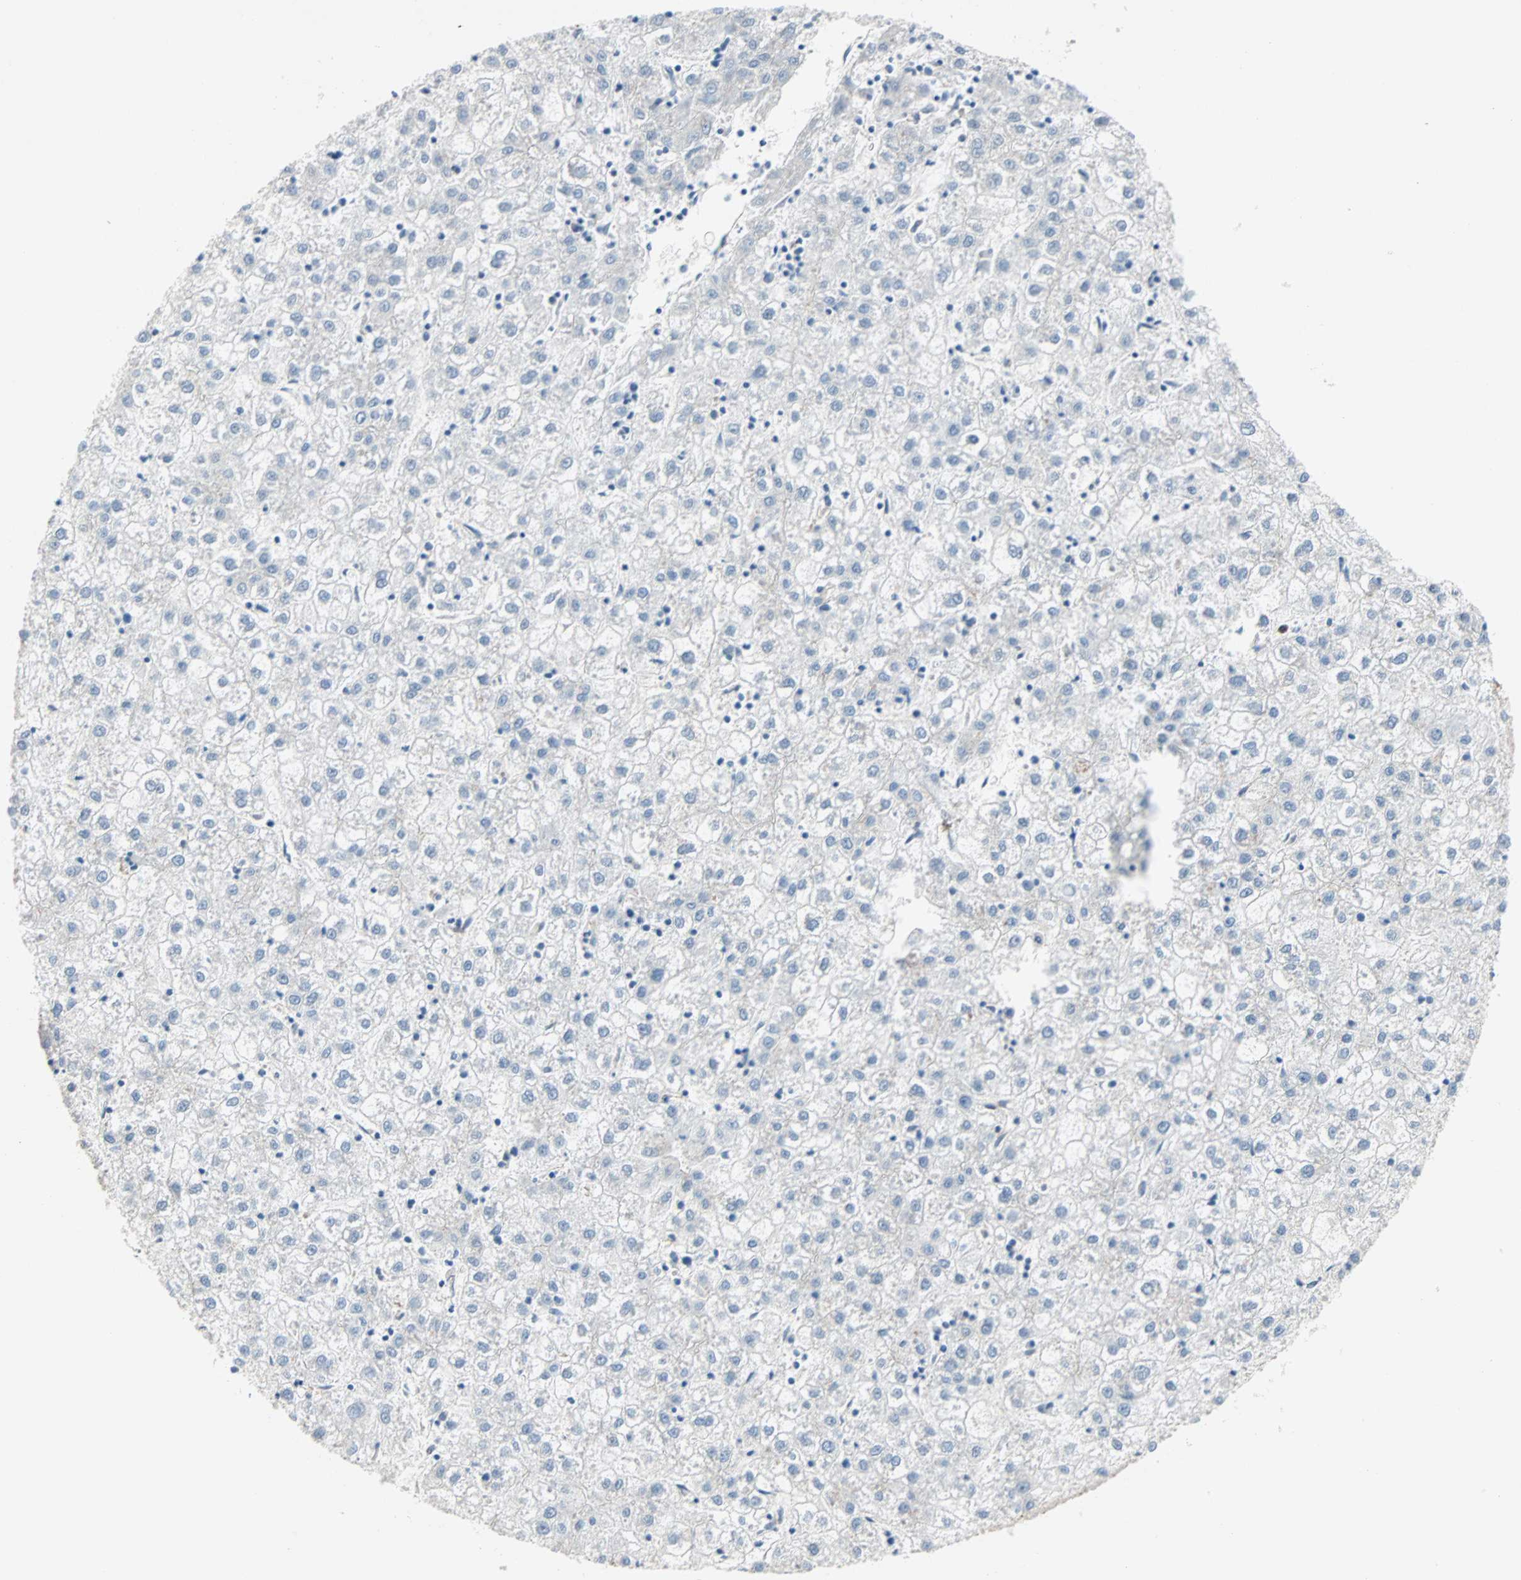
{"staining": {"intensity": "negative", "quantity": "none", "location": "none"}, "tissue": "liver cancer", "cell_type": "Tumor cells", "image_type": "cancer", "snomed": [{"axis": "morphology", "description": "Carcinoma, Hepatocellular, NOS"}, {"axis": "topography", "description": "Liver"}], "caption": "Tumor cells are negative for brown protein staining in liver cancer.", "gene": "EPB41L2", "patient": {"sex": "male", "age": 72}}